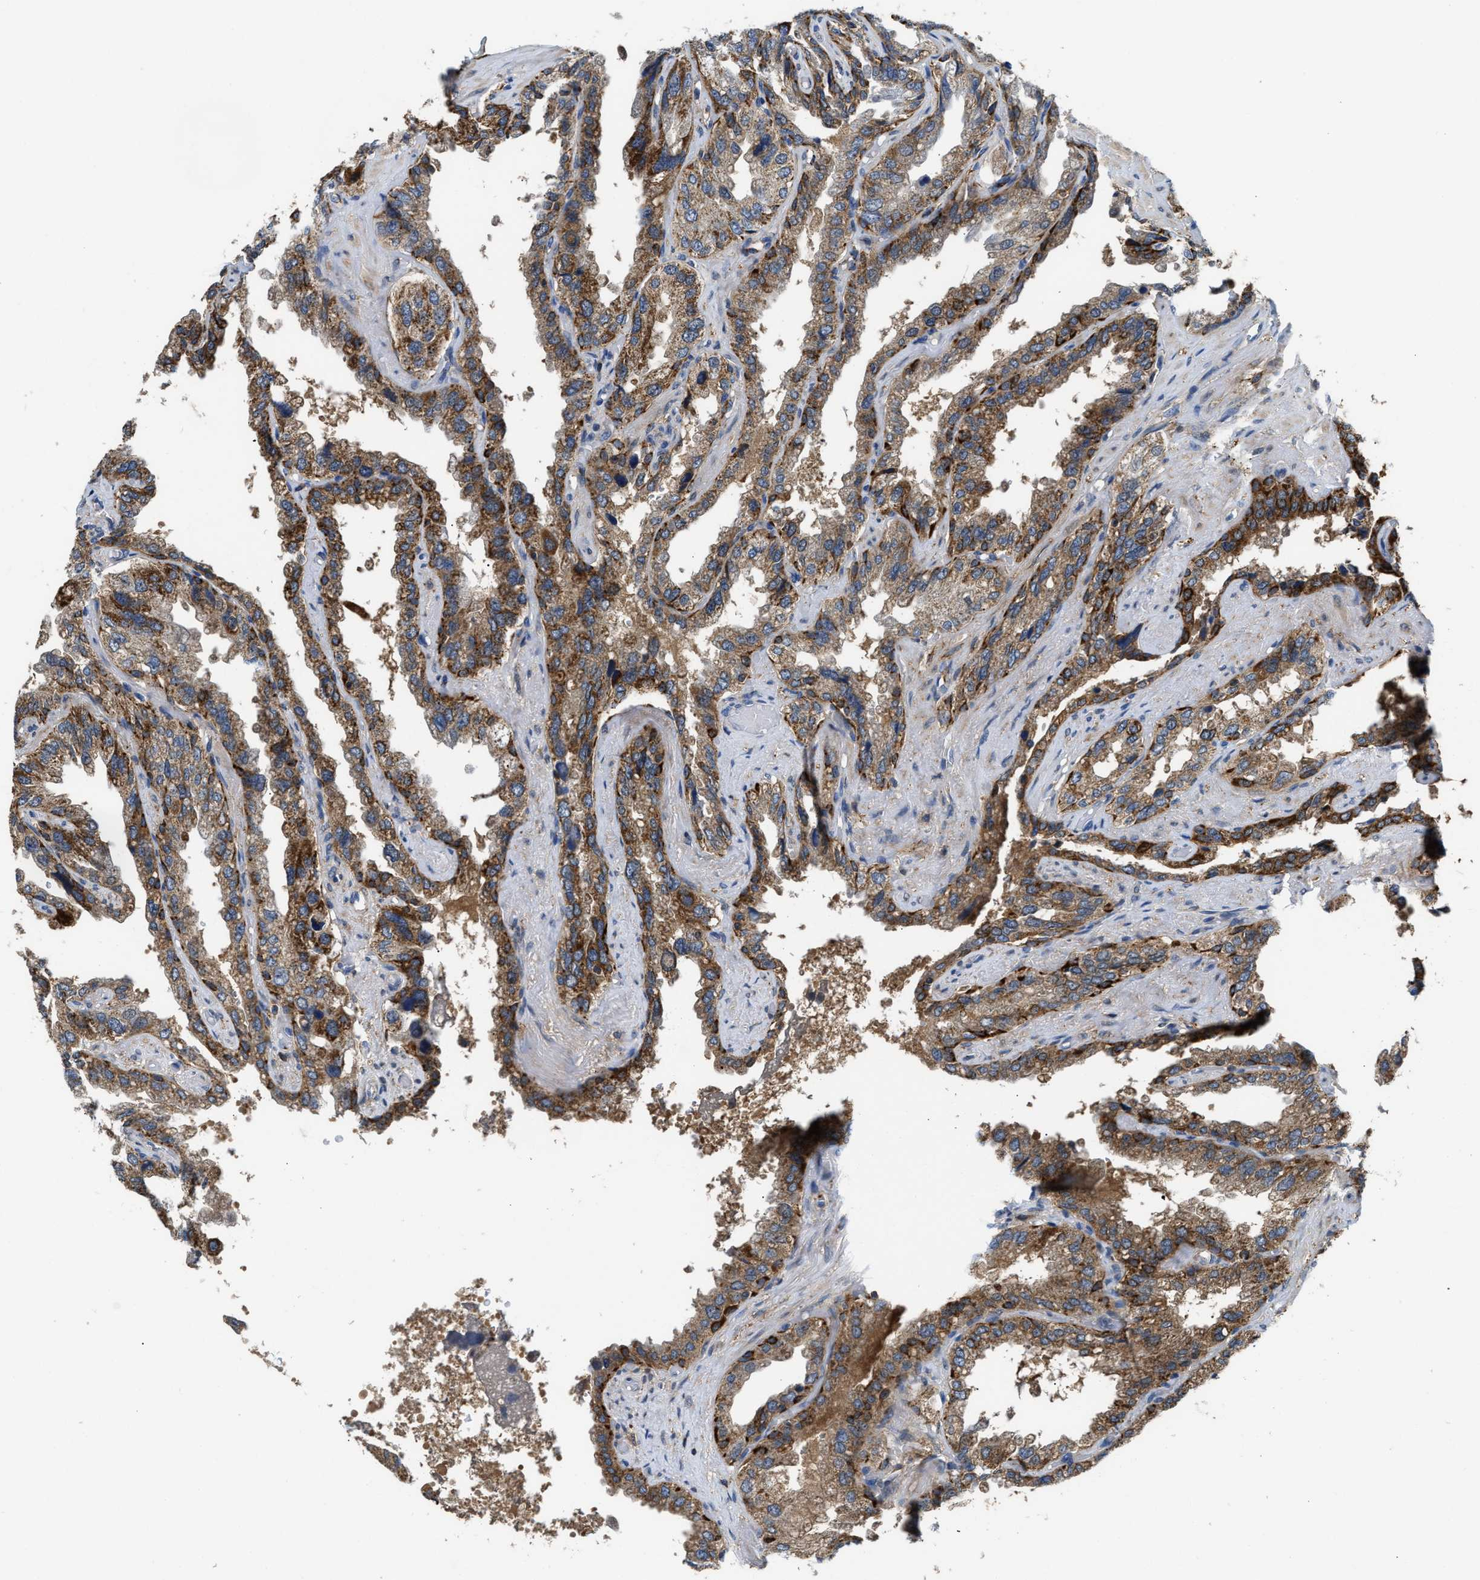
{"staining": {"intensity": "moderate", "quantity": ">75%", "location": "cytoplasmic/membranous"}, "tissue": "seminal vesicle", "cell_type": "Glandular cells", "image_type": "normal", "snomed": [{"axis": "morphology", "description": "Normal tissue, NOS"}, {"axis": "topography", "description": "Seminal veicle"}], "caption": "Immunohistochemistry of normal seminal vesicle displays medium levels of moderate cytoplasmic/membranous staining in approximately >75% of glandular cells. (IHC, brightfield microscopy, high magnification).", "gene": "CCM2", "patient": {"sex": "male", "age": 68}}